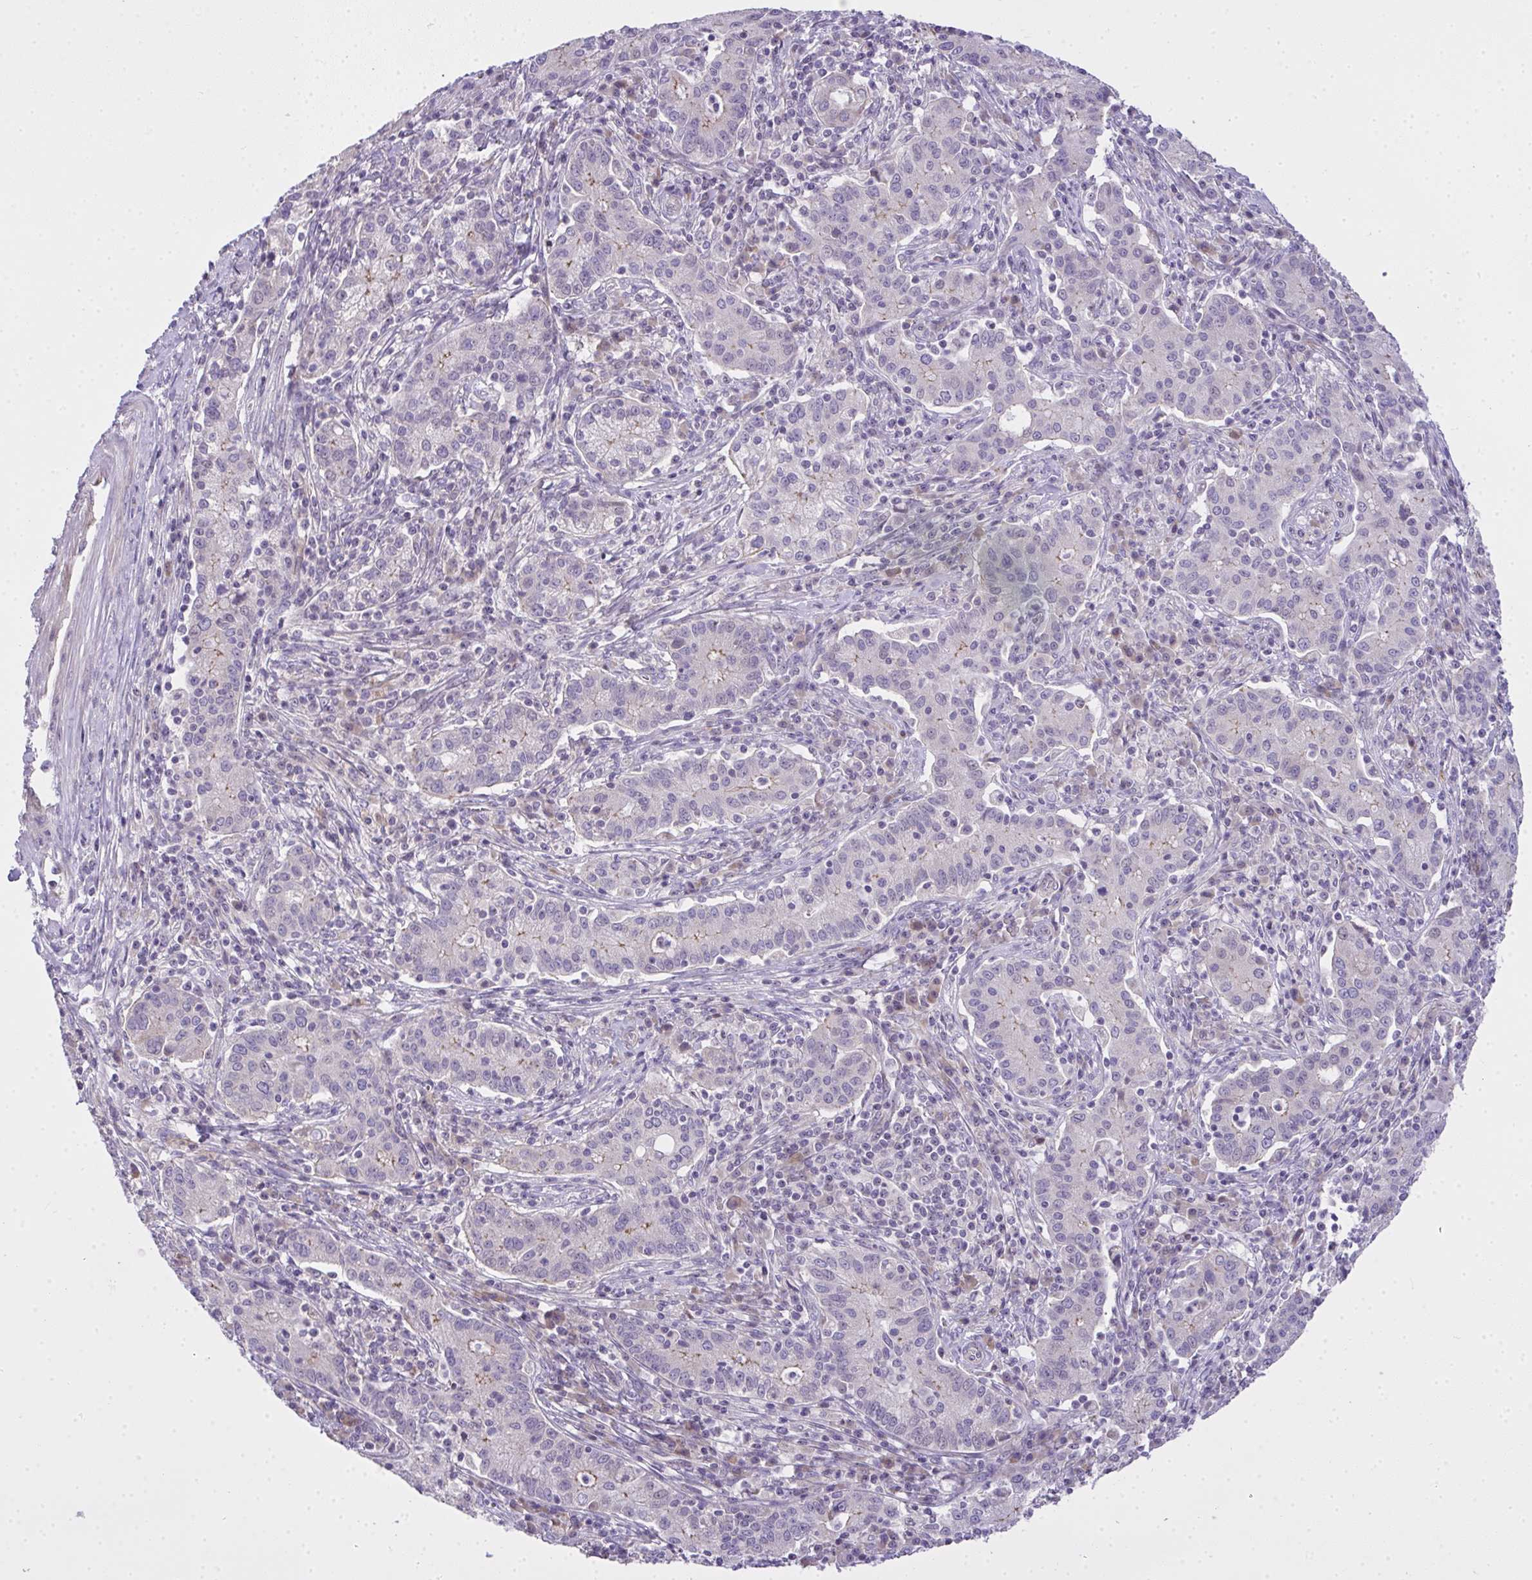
{"staining": {"intensity": "negative", "quantity": "none", "location": "none"}, "tissue": "cervical cancer", "cell_type": "Tumor cells", "image_type": "cancer", "snomed": [{"axis": "morphology", "description": "Normal tissue, NOS"}, {"axis": "morphology", "description": "Adenocarcinoma, NOS"}, {"axis": "topography", "description": "Cervix"}], "caption": "The micrograph demonstrates no significant positivity in tumor cells of adenocarcinoma (cervical). The staining was performed using DAB to visualize the protein expression in brown, while the nuclei were stained in blue with hematoxylin (Magnification: 20x).", "gene": "NT5C1A", "patient": {"sex": "female", "age": 44}}